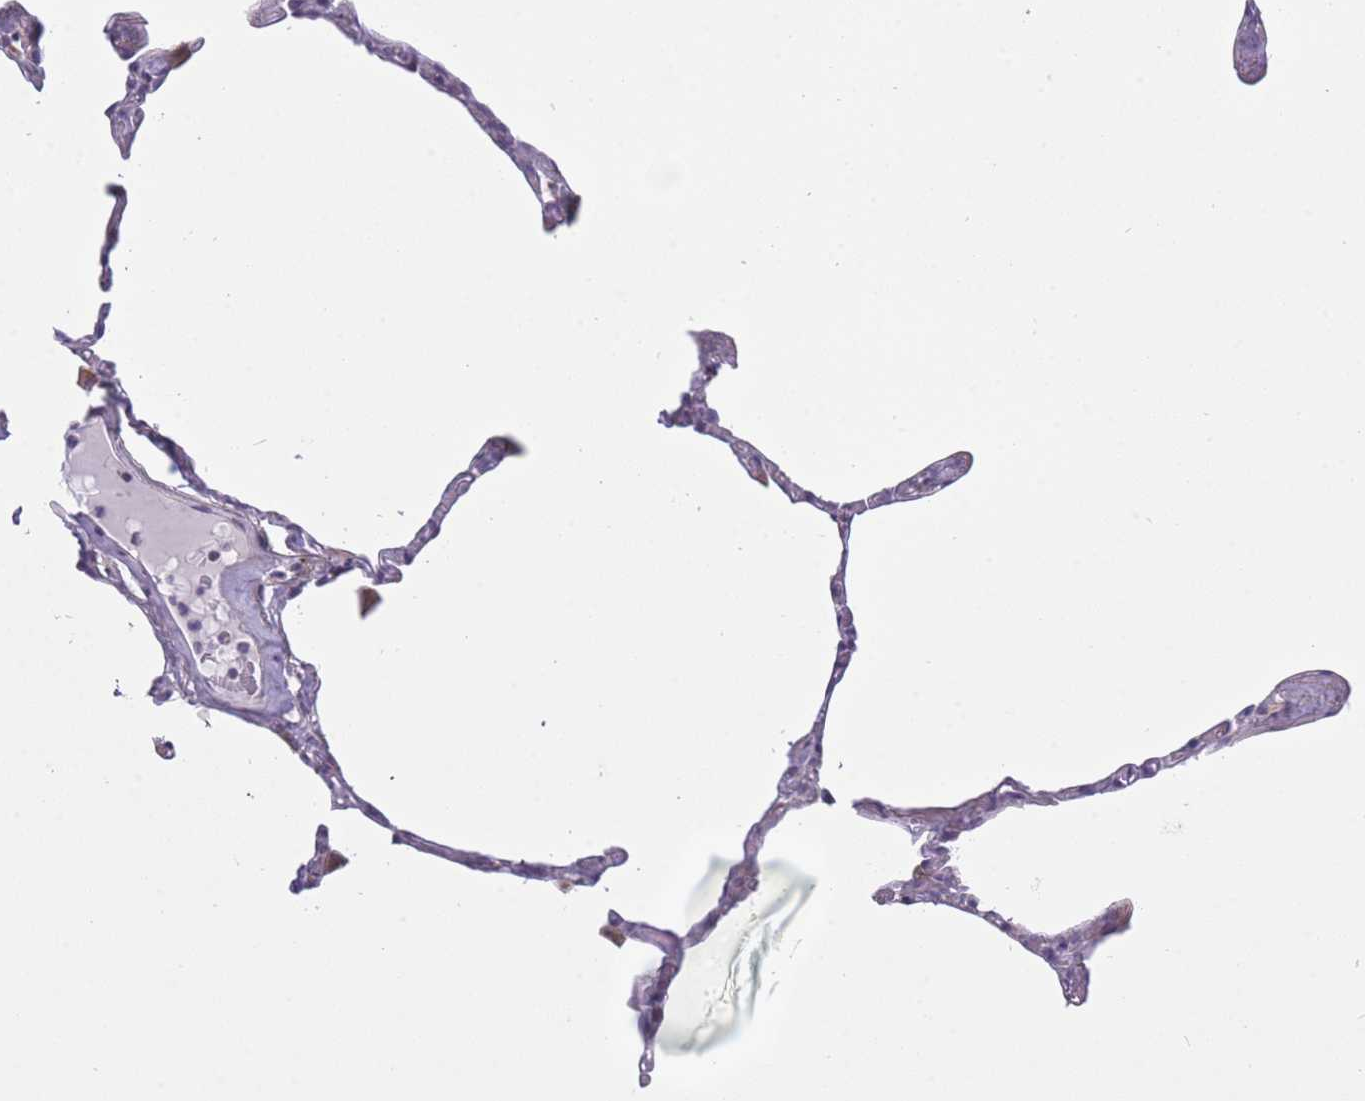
{"staining": {"intensity": "negative", "quantity": "none", "location": "none"}, "tissue": "lung", "cell_type": "Alveolar cells", "image_type": "normal", "snomed": [{"axis": "morphology", "description": "Normal tissue, NOS"}, {"axis": "topography", "description": "Lung"}], "caption": "An immunohistochemistry photomicrograph of unremarkable lung is shown. There is no staining in alveolar cells of lung. The staining was performed using DAB to visualize the protein expression in brown, while the nuclei were stained in blue with hematoxylin (Magnification: 20x).", "gene": "ZBTB24", "patient": {"sex": "male", "age": 65}}